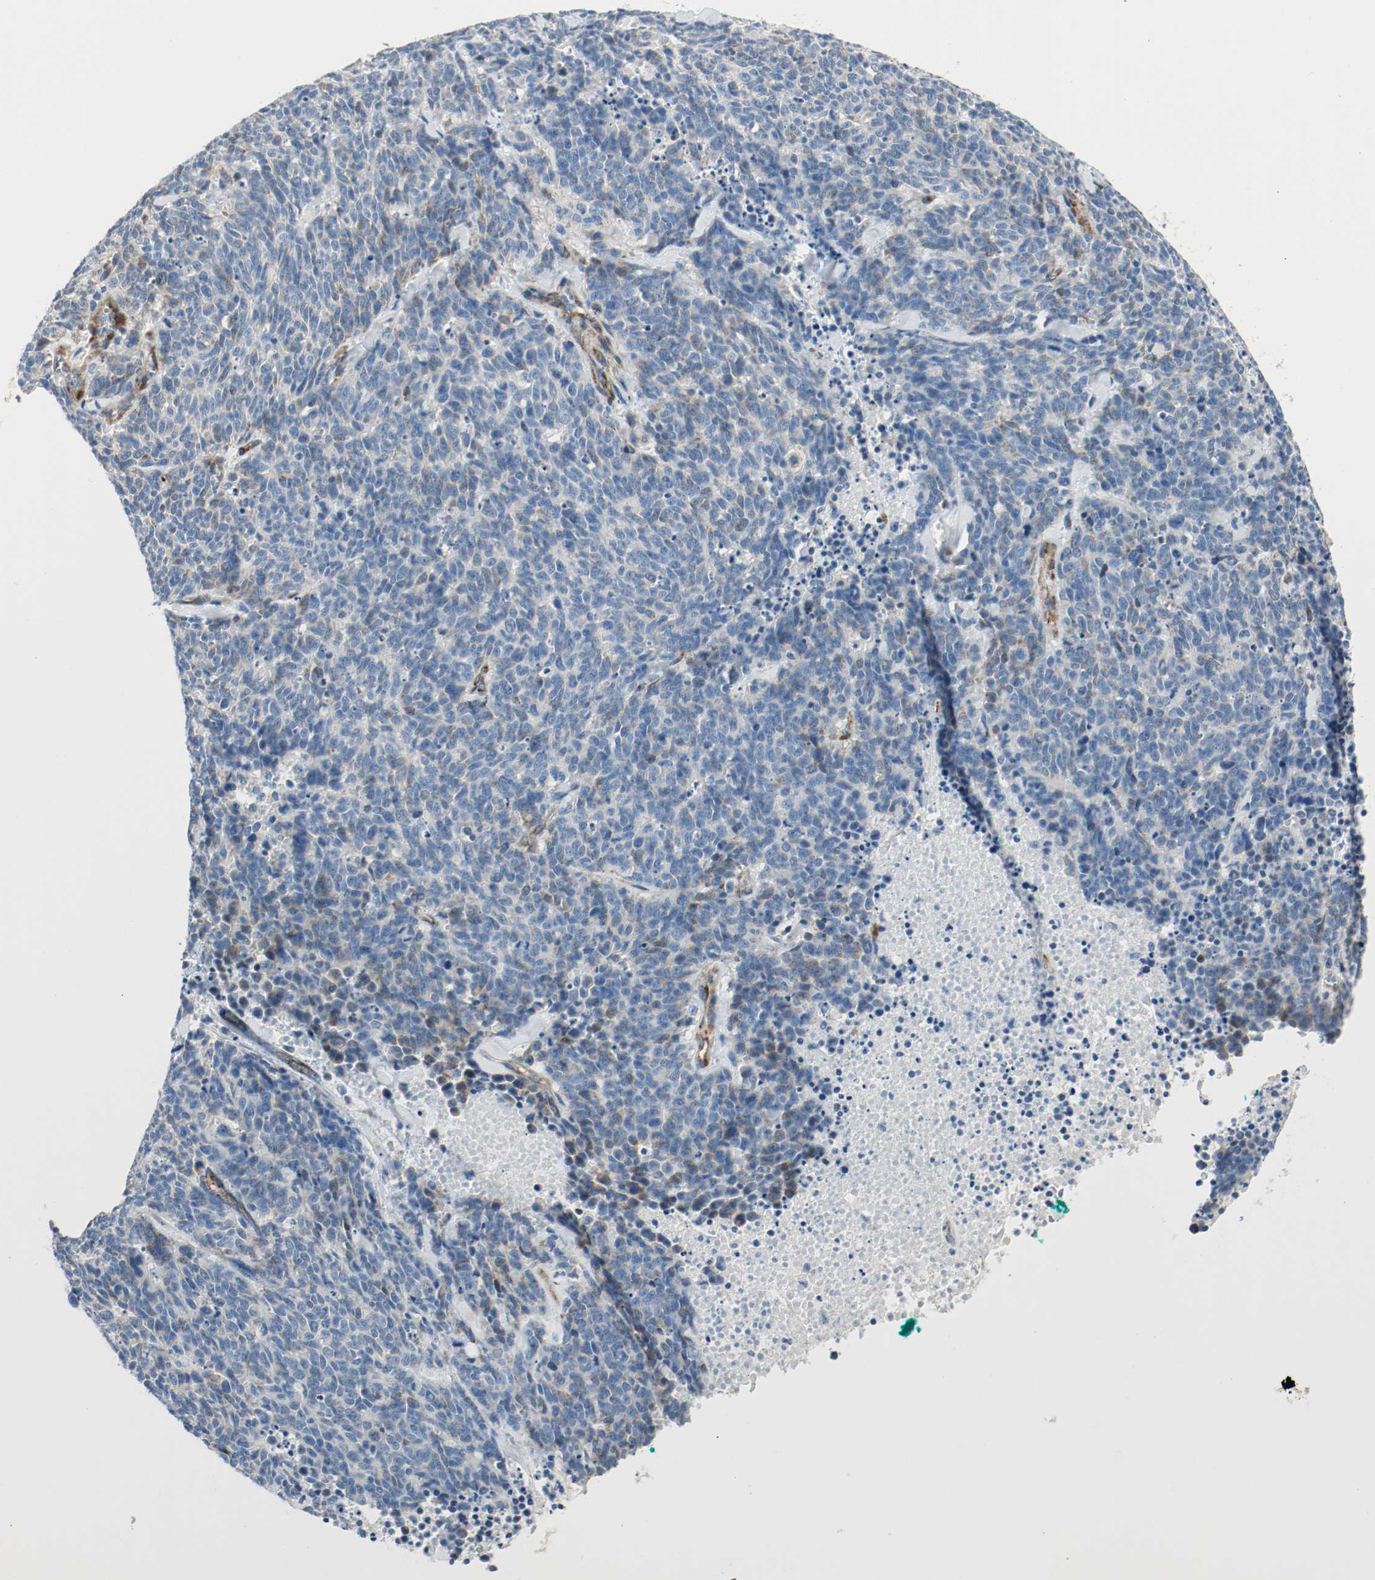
{"staining": {"intensity": "negative", "quantity": "none", "location": "none"}, "tissue": "lung cancer", "cell_type": "Tumor cells", "image_type": "cancer", "snomed": [{"axis": "morphology", "description": "Neoplasm, malignant, NOS"}, {"axis": "topography", "description": "Lung"}], "caption": "This micrograph is of malignant neoplasm (lung) stained with immunohistochemistry to label a protein in brown with the nuclei are counter-stained blue. There is no staining in tumor cells. (Stains: DAB (3,3'-diaminobenzidine) immunohistochemistry with hematoxylin counter stain, Microscopy: brightfield microscopy at high magnification).", "gene": "LAMB1", "patient": {"sex": "female", "age": 58}}